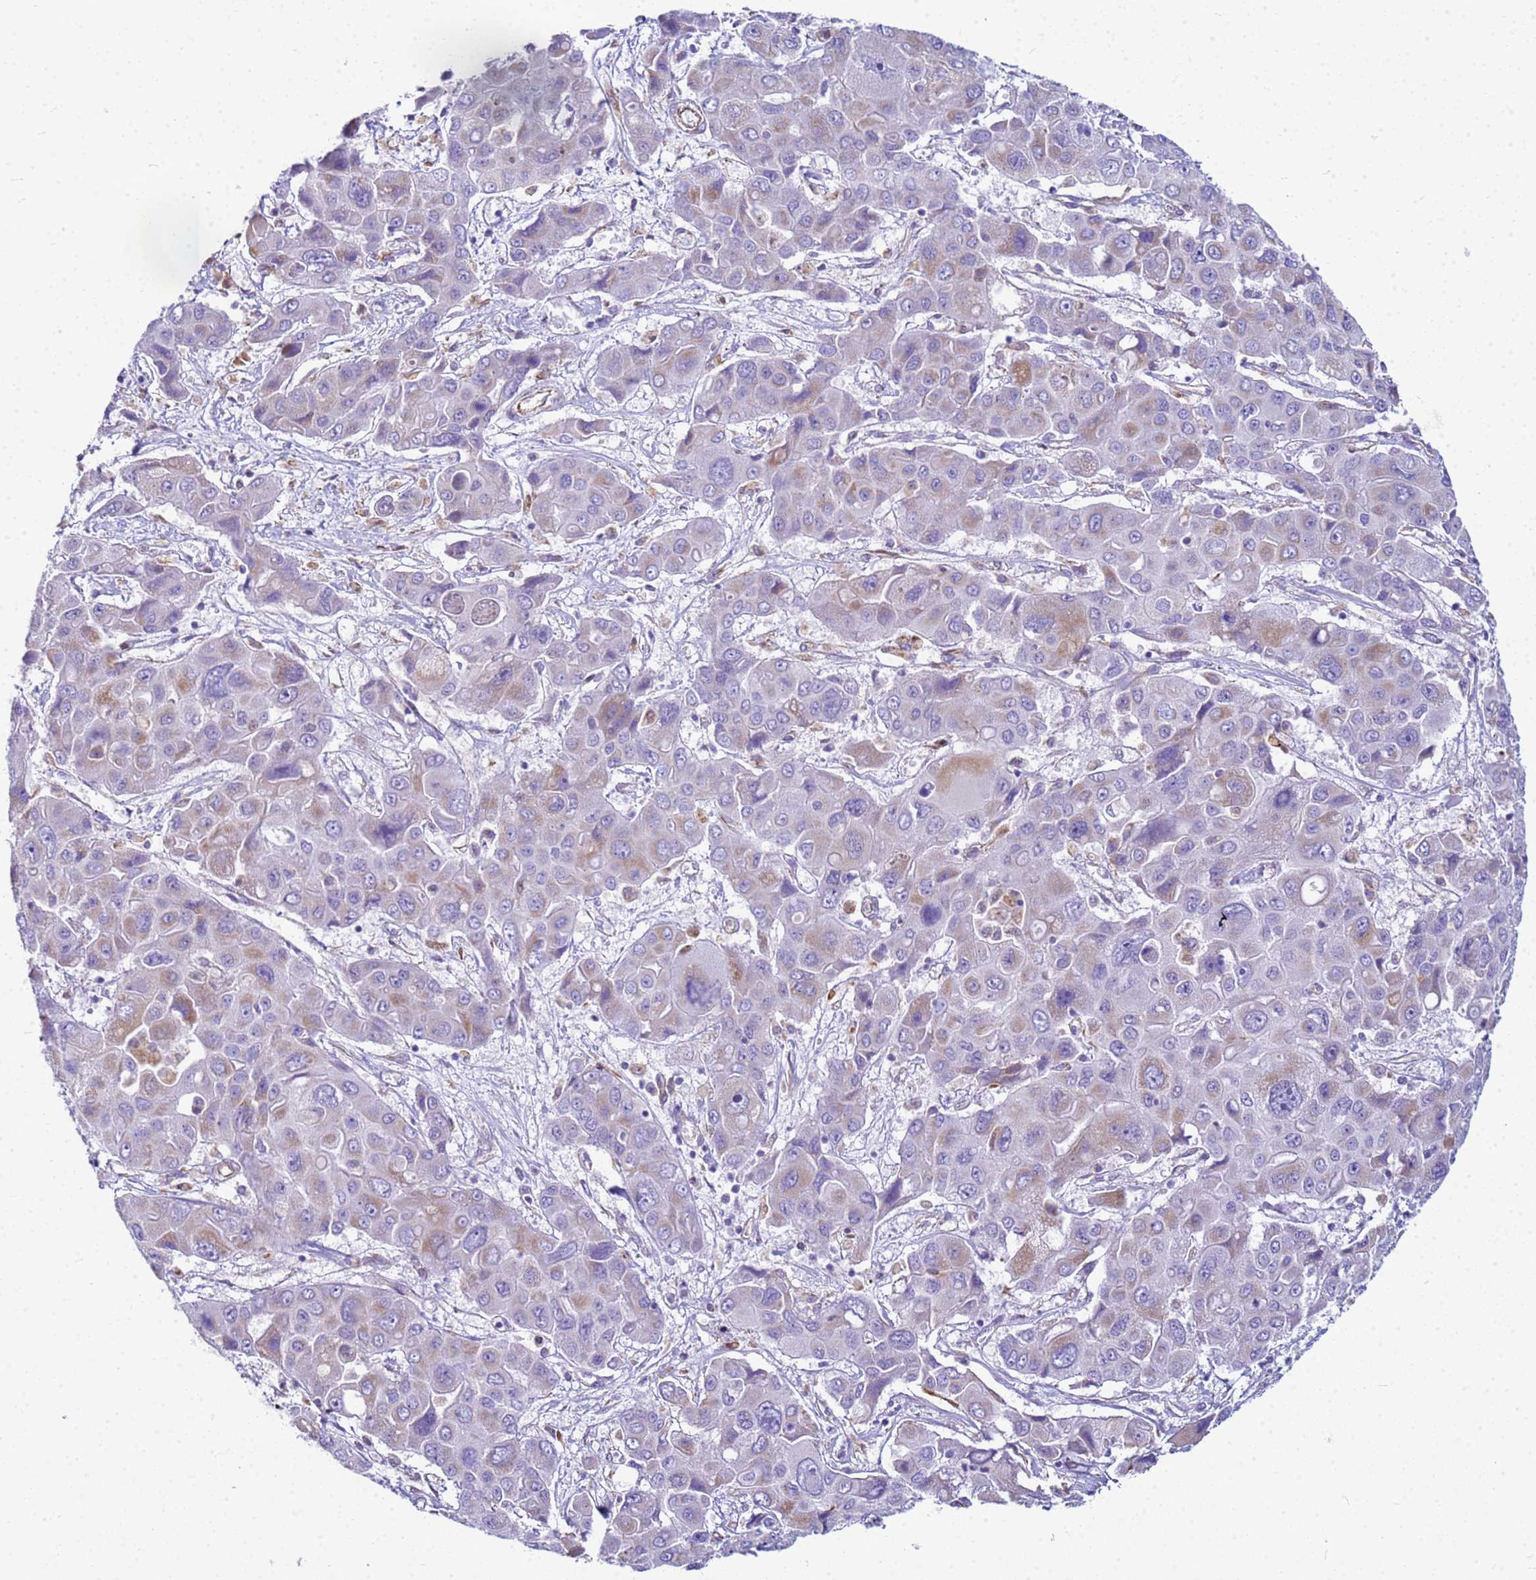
{"staining": {"intensity": "weak", "quantity": "25%-75%", "location": "cytoplasmic/membranous"}, "tissue": "liver cancer", "cell_type": "Tumor cells", "image_type": "cancer", "snomed": [{"axis": "morphology", "description": "Cholangiocarcinoma"}, {"axis": "topography", "description": "Liver"}], "caption": "Liver cancer (cholangiocarcinoma) stained with a protein marker displays weak staining in tumor cells.", "gene": "UBXN2B", "patient": {"sex": "male", "age": 67}}